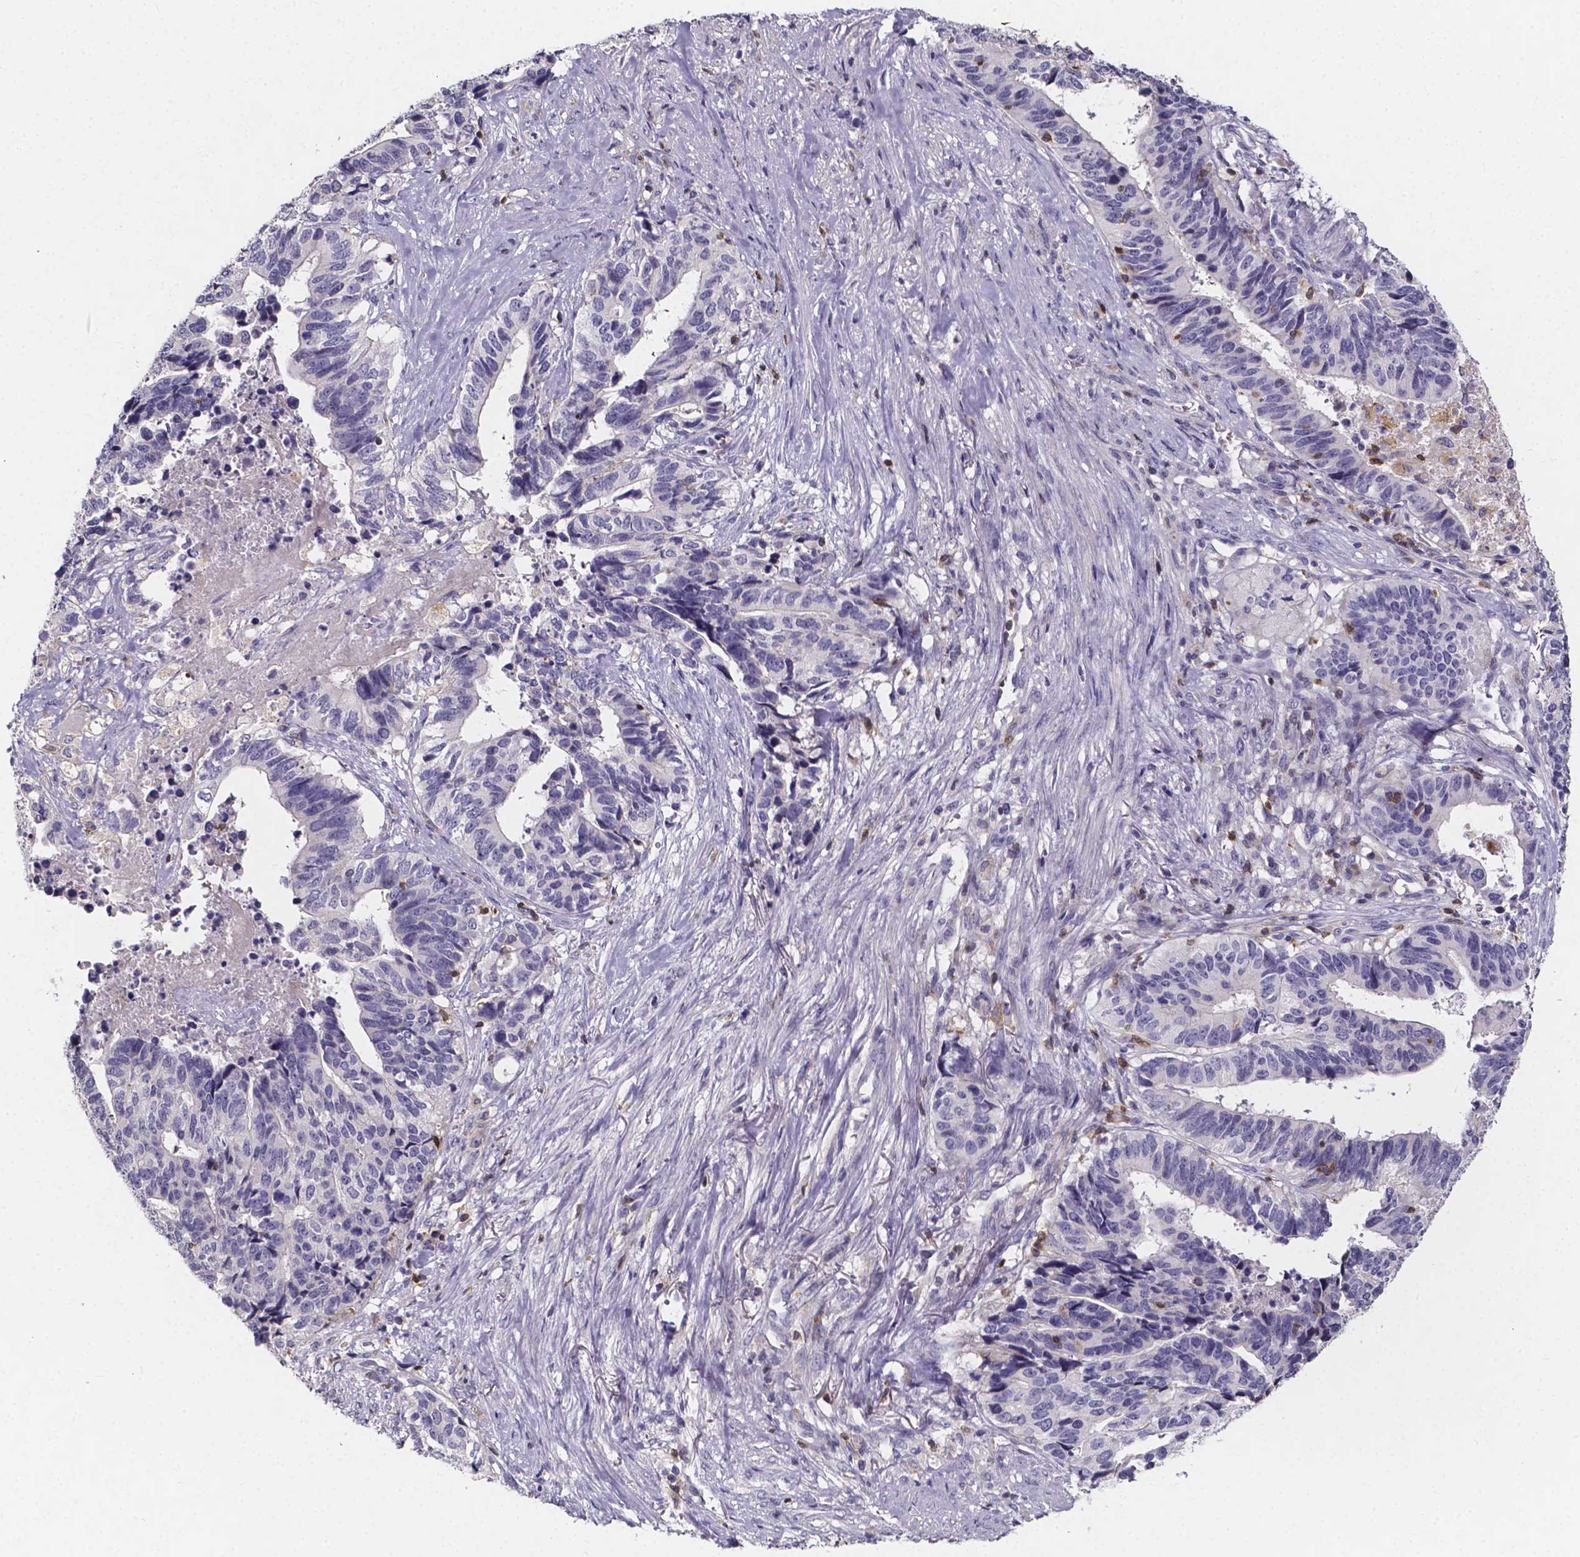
{"staining": {"intensity": "weak", "quantity": "<25%", "location": "cytoplasmic/membranous"}, "tissue": "stomach cancer", "cell_type": "Tumor cells", "image_type": "cancer", "snomed": [{"axis": "morphology", "description": "Adenocarcinoma, NOS"}, {"axis": "topography", "description": "Stomach, upper"}], "caption": "The micrograph displays no significant staining in tumor cells of stomach adenocarcinoma.", "gene": "THEMIS", "patient": {"sex": "female", "age": 67}}